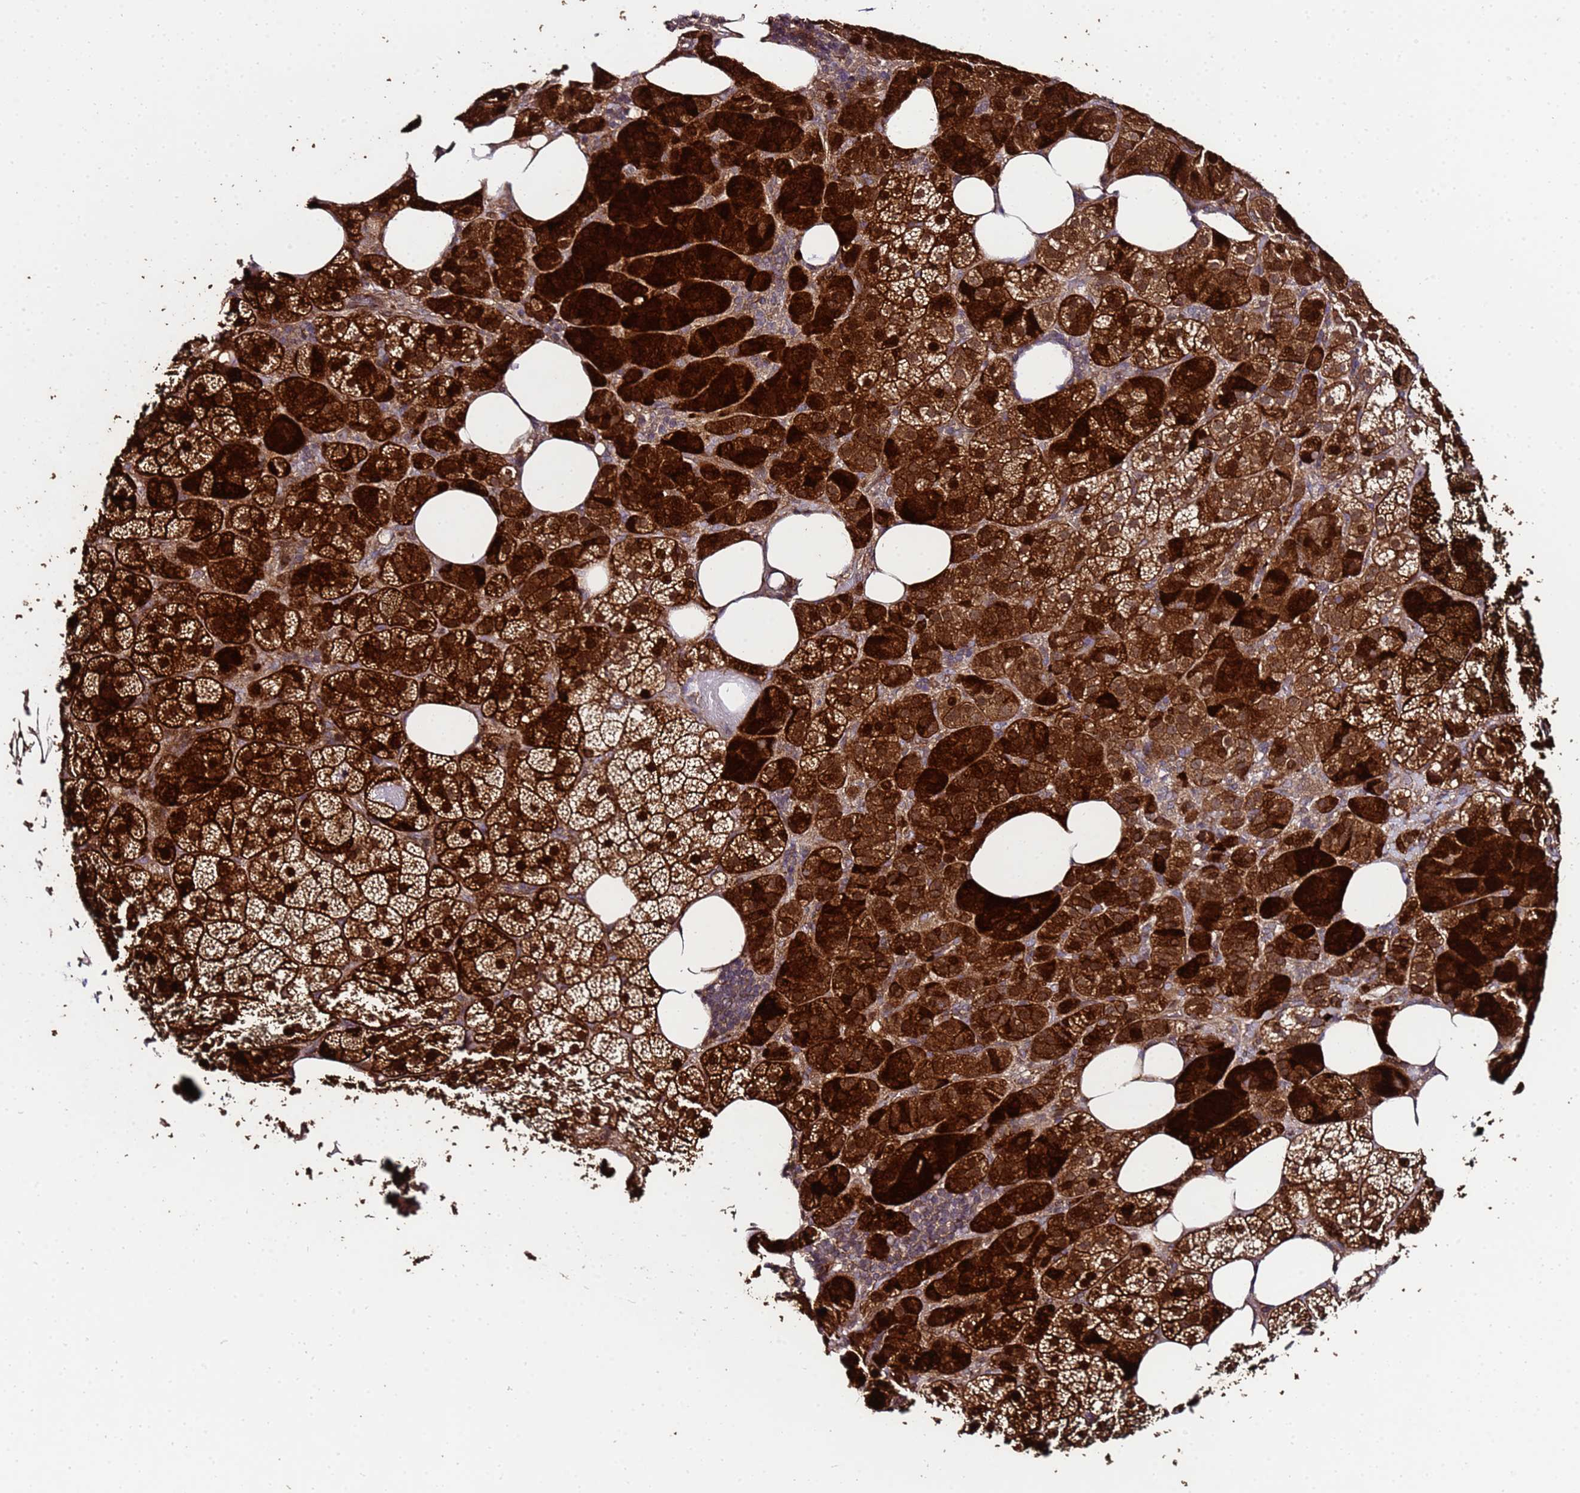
{"staining": {"intensity": "strong", "quantity": ">75%", "location": "cytoplasmic/membranous"}, "tissue": "adrenal gland", "cell_type": "Glandular cells", "image_type": "normal", "snomed": [{"axis": "morphology", "description": "Normal tissue, NOS"}, {"axis": "topography", "description": "Adrenal gland"}], "caption": "High-magnification brightfield microscopy of normal adrenal gland stained with DAB (3,3'-diaminobenzidine) (brown) and counterstained with hematoxylin (blue). glandular cells exhibit strong cytoplasmic/membranous expression is present in approximately>75% of cells.", "gene": "PRODH", "patient": {"sex": "female", "age": 59}}